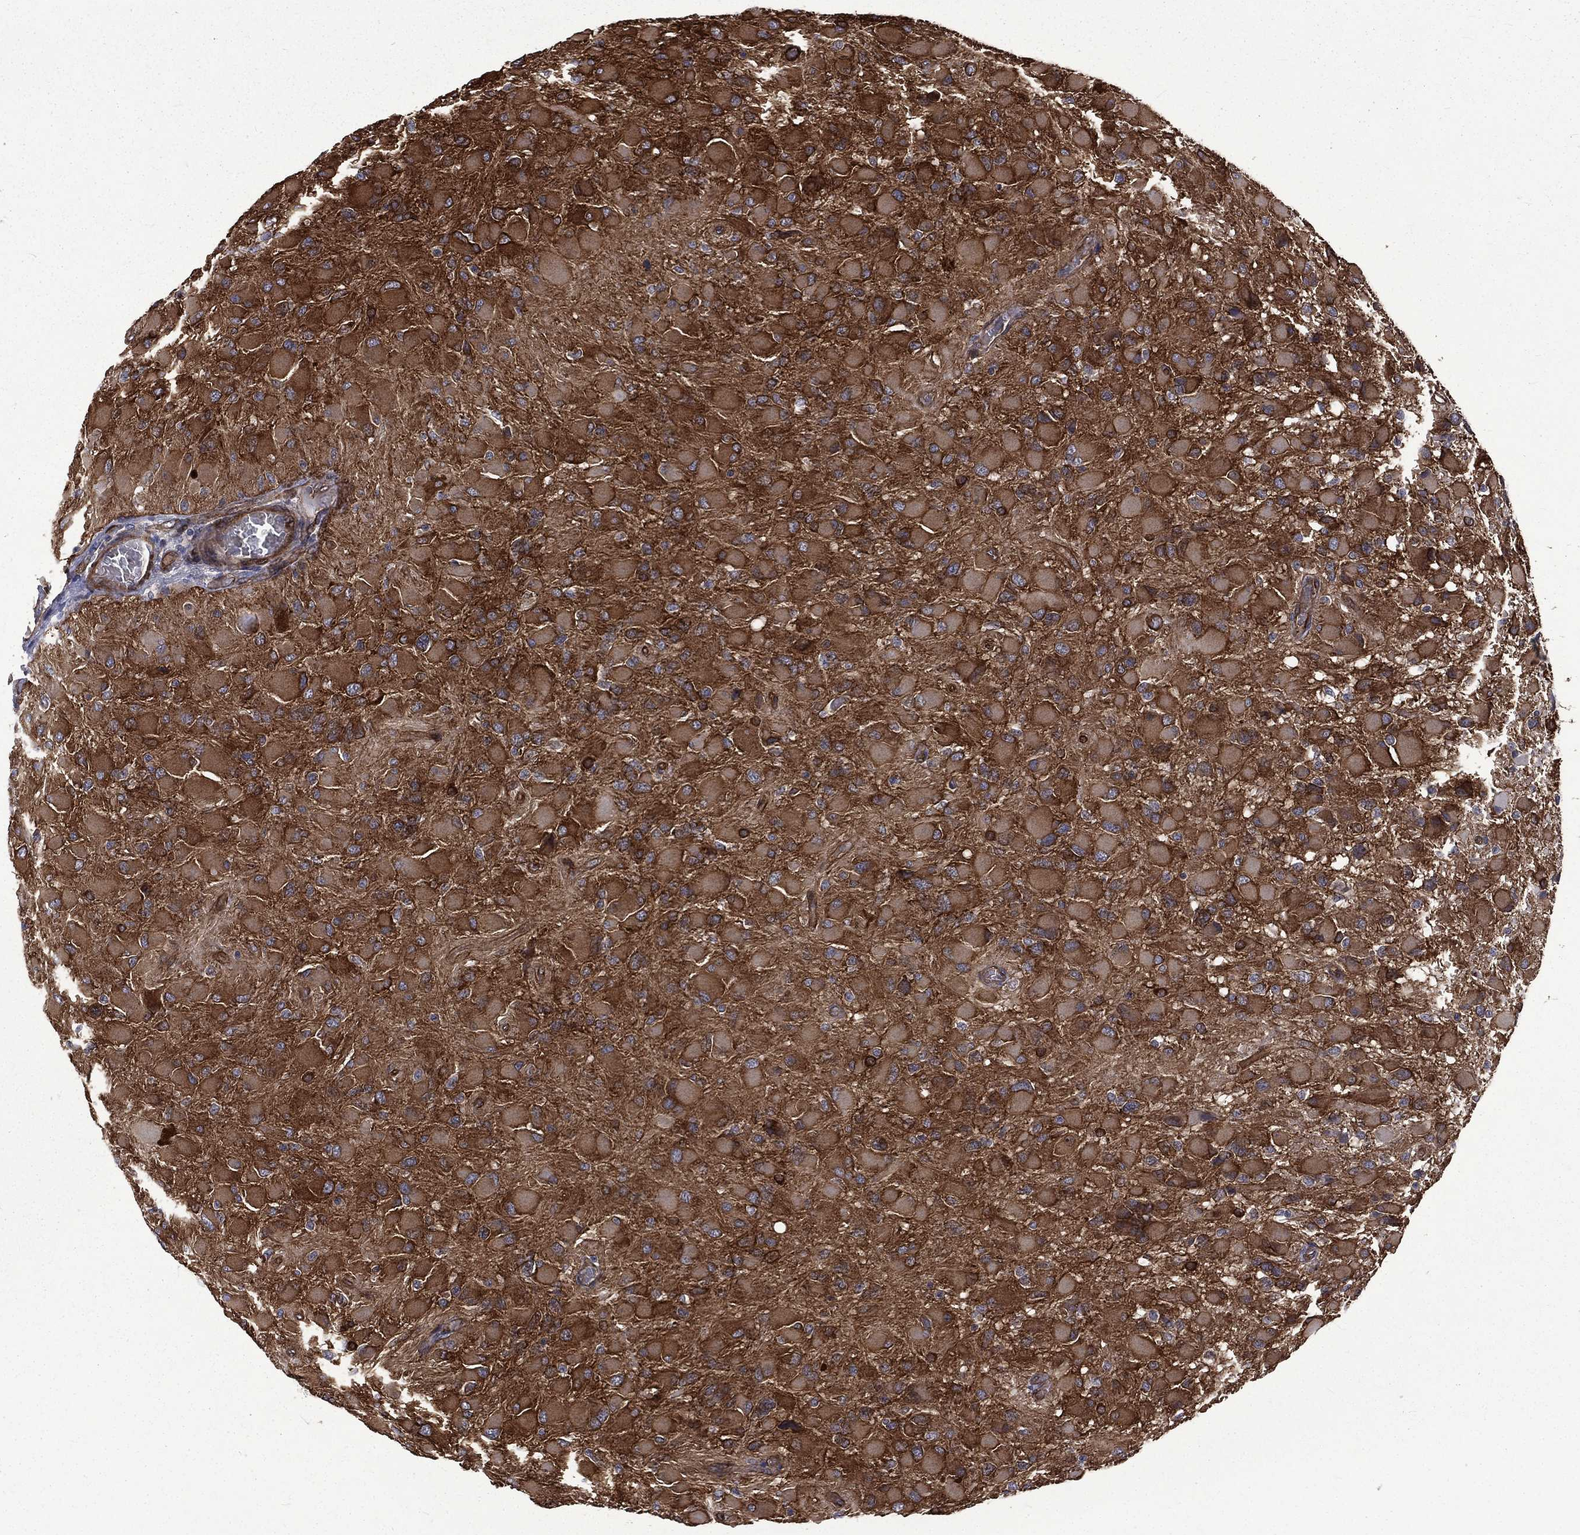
{"staining": {"intensity": "strong", "quantity": ">75%", "location": "cytoplasmic/membranous"}, "tissue": "glioma", "cell_type": "Tumor cells", "image_type": "cancer", "snomed": [{"axis": "morphology", "description": "Glioma, malignant, High grade"}, {"axis": "topography", "description": "Cerebral cortex"}], "caption": "Approximately >75% of tumor cells in human malignant glioma (high-grade) reveal strong cytoplasmic/membranous protein staining as visualized by brown immunohistochemical staining.", "gene": "PPFIBP1", "patient": {"sex": "female", "age": 36}}